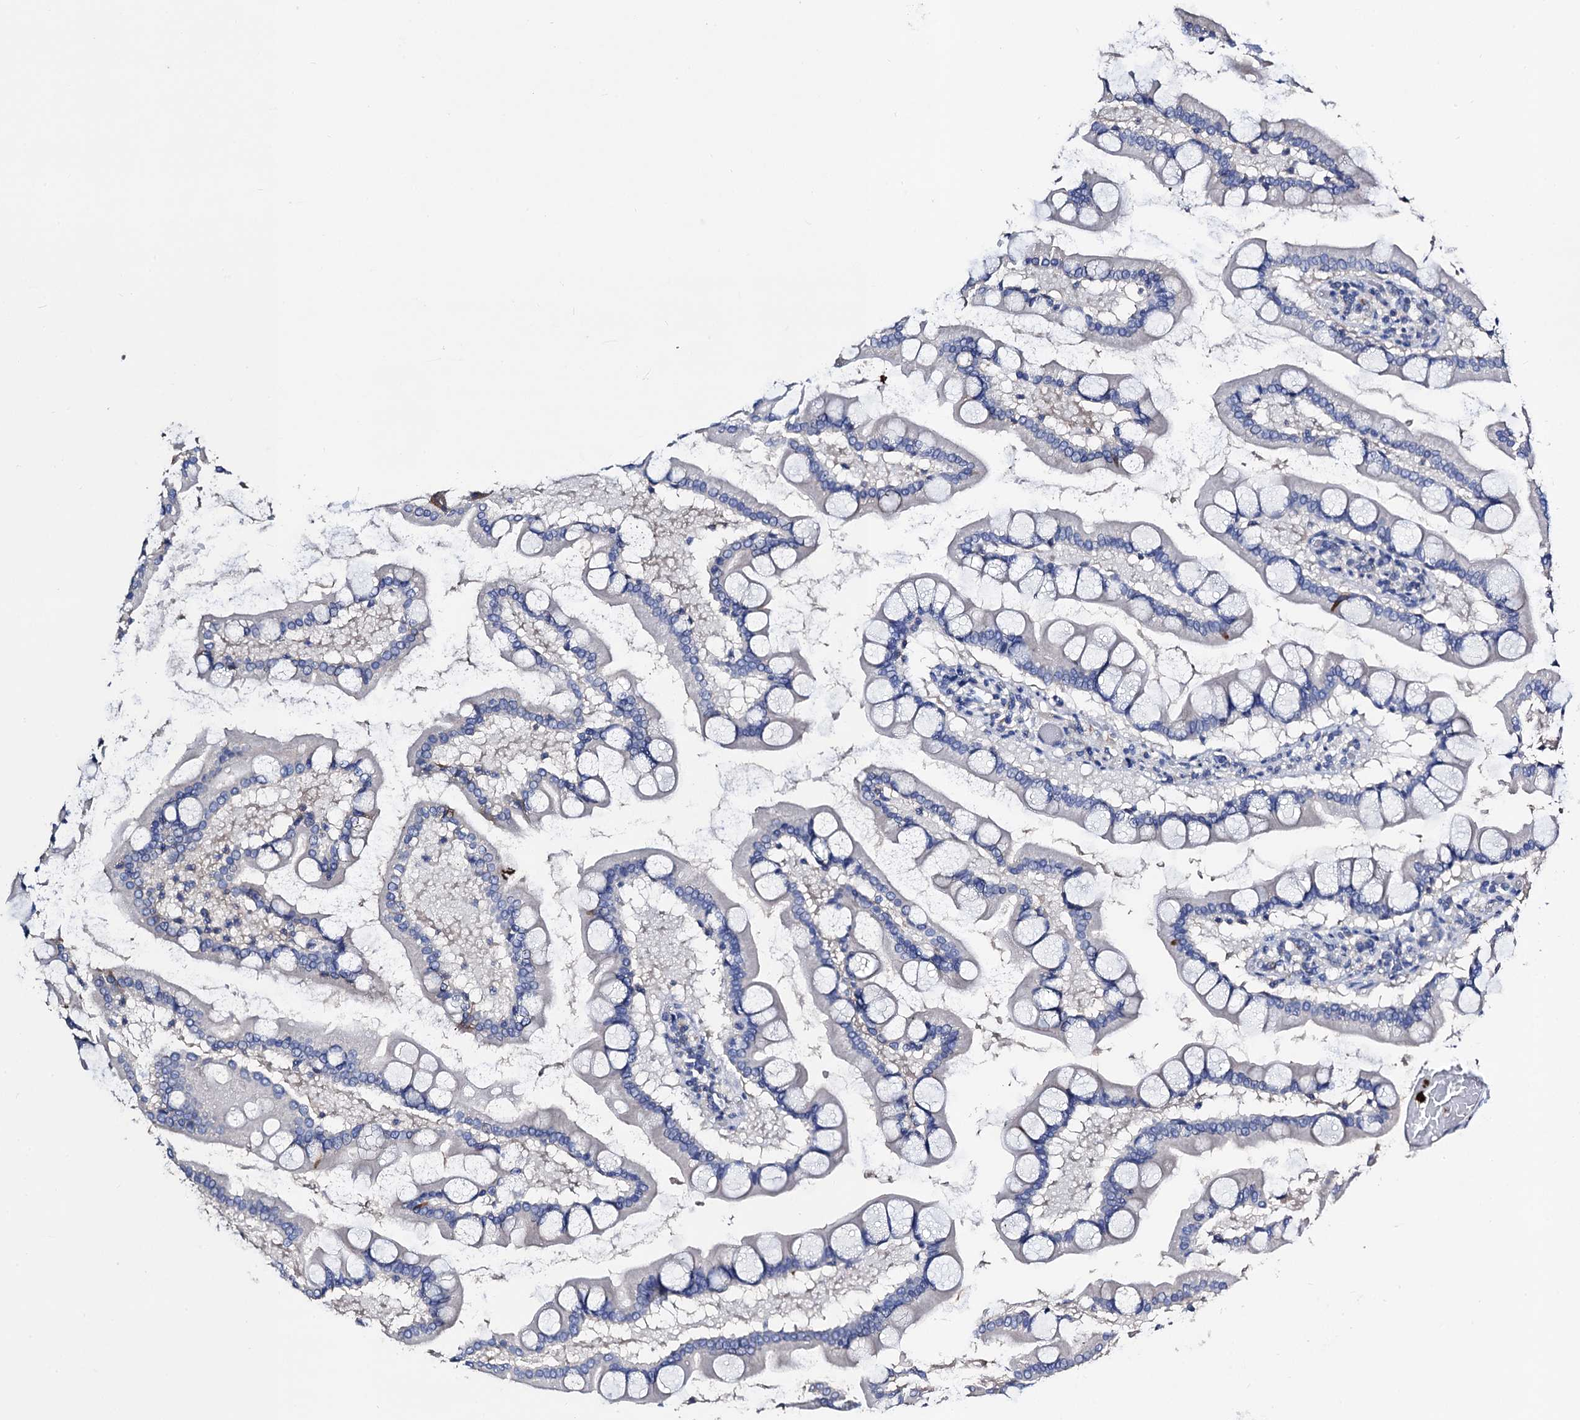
{"staining": {"intensity": "negative", "quantity": "none", "location": "none"}, "tissue": "small intestine", "cell_type": "Glandular cells", "image_type": "normal", "snomed": [{"axis": "morphology", "description": "Normal tissue, NOS"}, {"axis": "topography", "description": "Small intestine"}], "caption": "The histopathology image displays no significant positivity in glandular cells of small intestine.", "gene": "FREM3", "patient": {"sex": "male", "age": 41}}